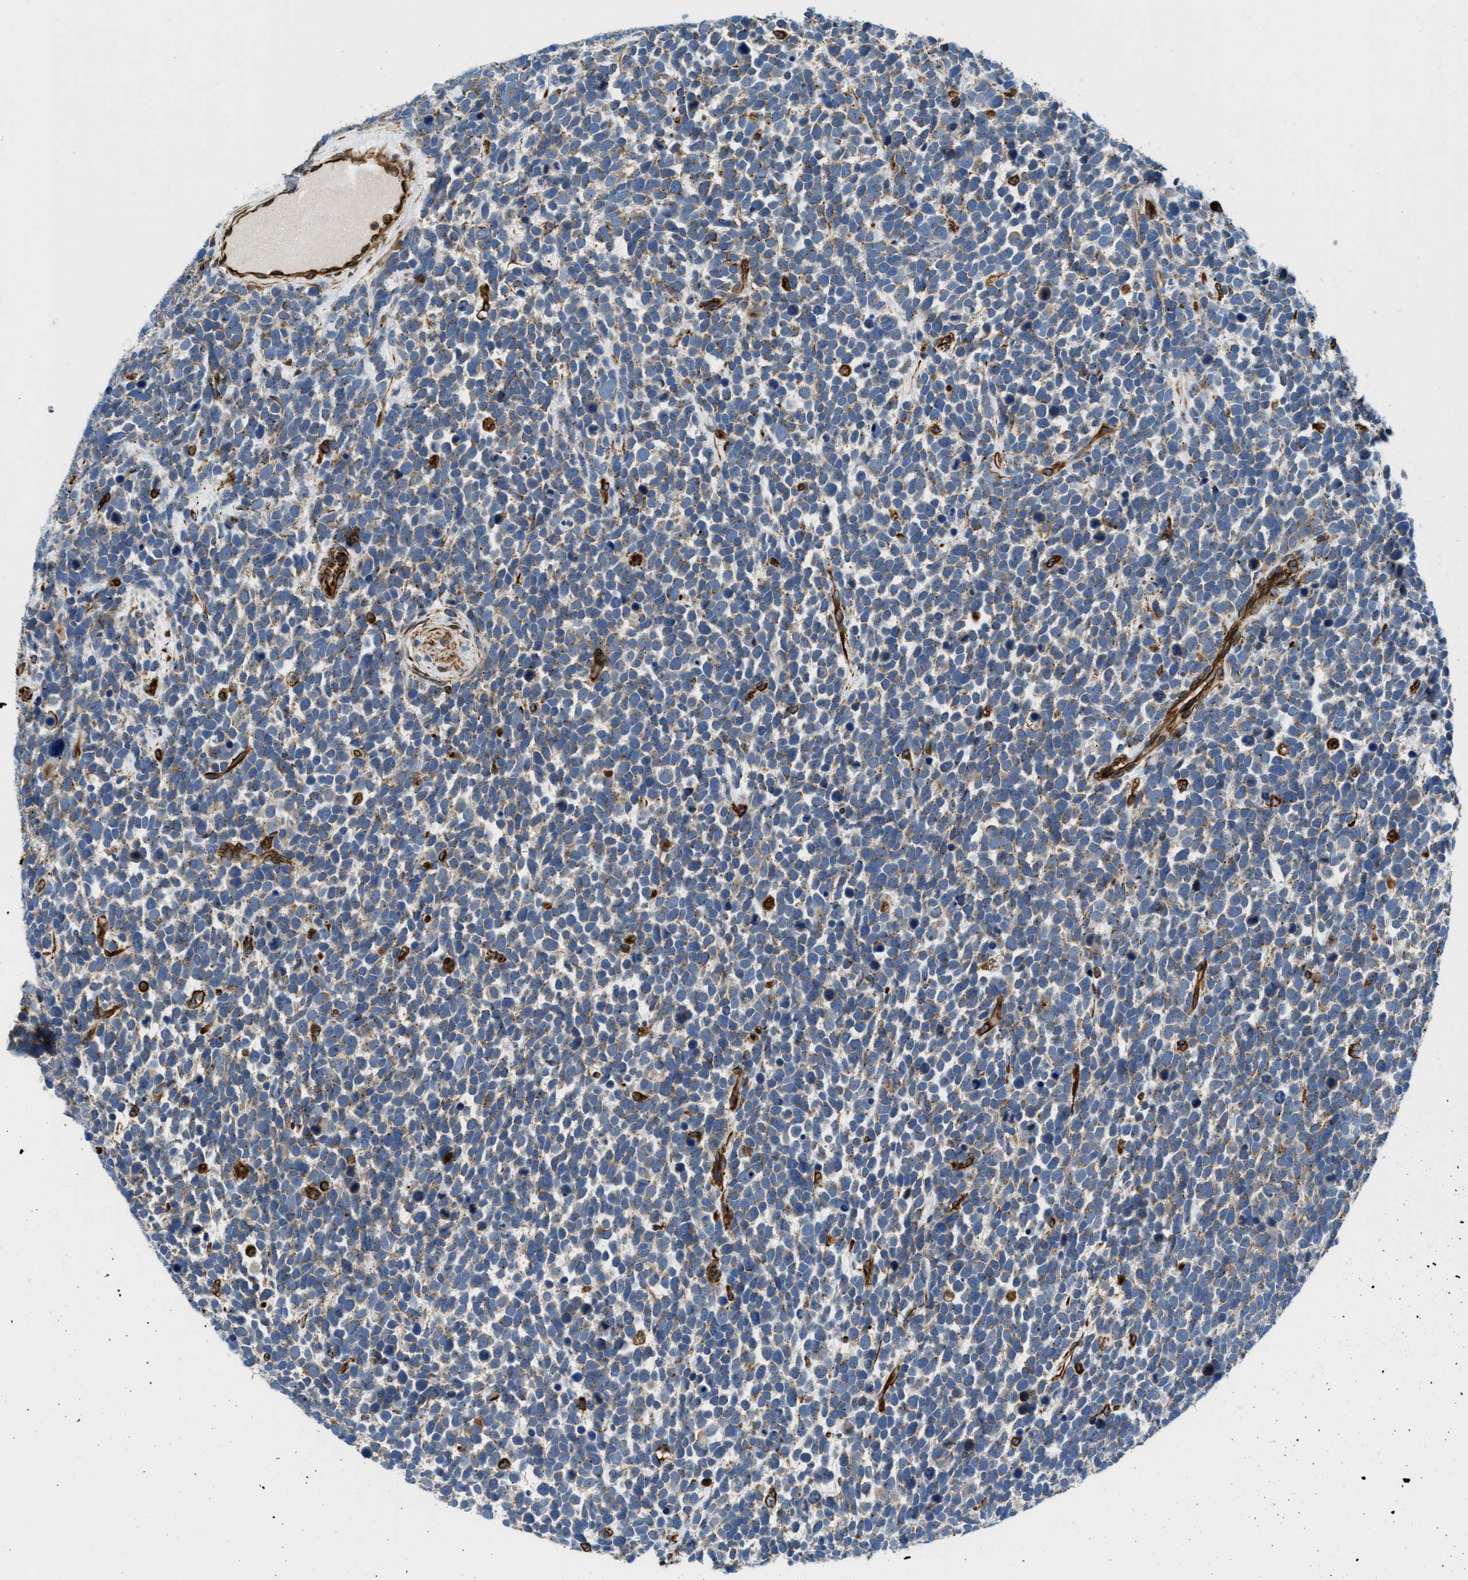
{"staining": {"intensity": "weak", "quantity": "<25%", "location": "cytoplasmic/membranous"}, "tissue": "urothelial cancer", "cell_type": "Tumor cells", "image_type": "cancer", "snomed": [{"axis": "morphology", "description": "Urothelial carcinoma, High grade"}, {"axis": "topography", "description": "Urinary bladder"}], "caption": "Urothelial carcinoma (high-grade) was stained to show a protein in brown. There is no significant staining in tumor cells.", "gene": "HSD17B12", "patient": {"sex": "female", "age": 82}}